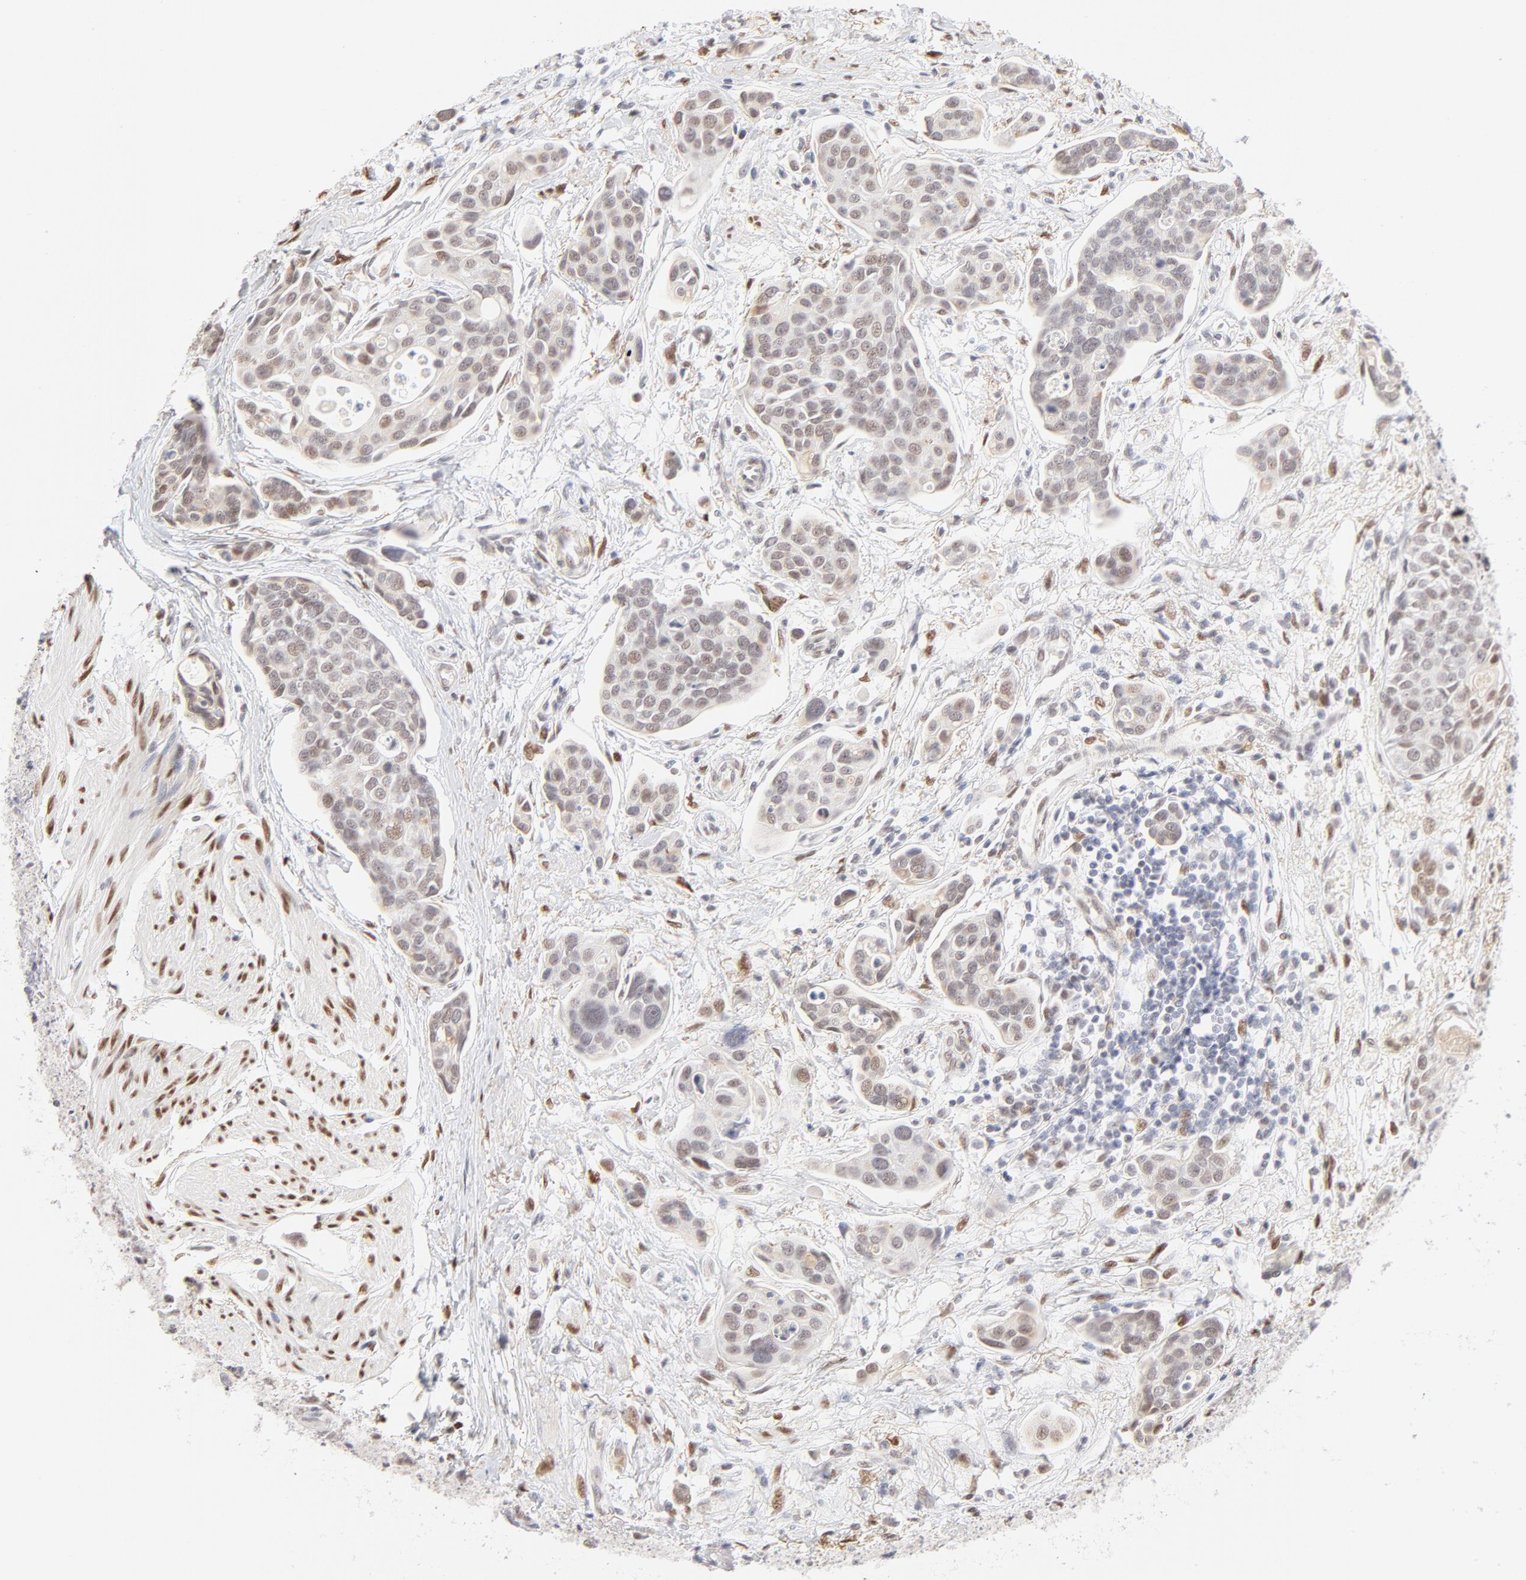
{"staining": {"intensity": "weak", "quantity": "25%-75%", "location": "nuclear"}, "tissue": "urothelial cancer", "cell_type": "Tumor cells", "image_type": "cancer", "snomed": [{"axis": "morphology", "description": "Urothelial carcinoma, High grade"}, {"axis": "topography", "description": "Urinary bladder"}], "caption": "Protein analysis of high-grade urothelial carcinoma tissue demonstrates weak nuclear positivity in about 25%-75% of tumor cells.", "gene": "PBX1", "patient": {"sex": "male", "age": 78}}